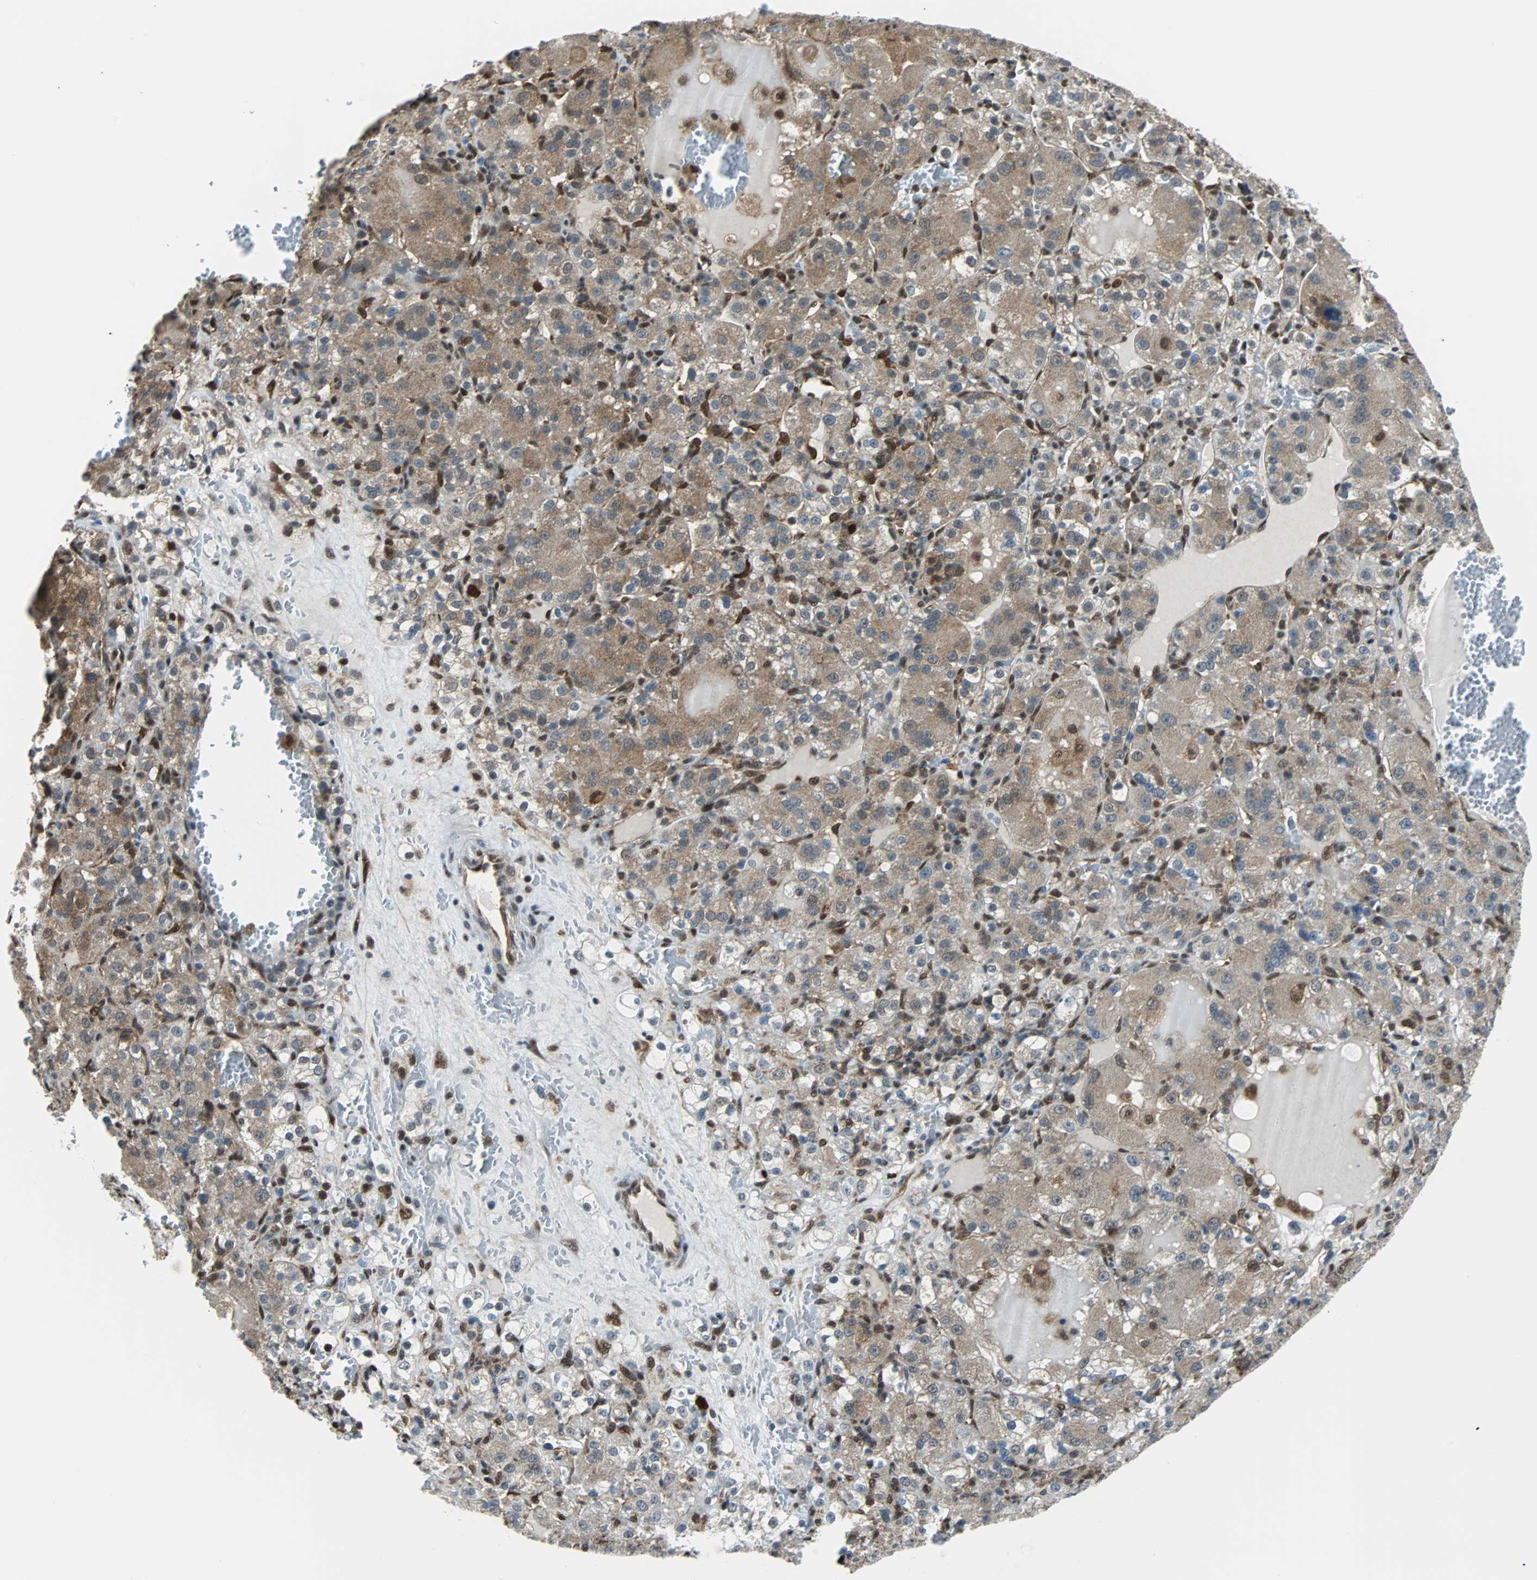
{"staining": {"intensity": "weak", "quantity": "25%-75%", "location": "cytoplasmic/membranous"}, "tissue": "renal cancer", "cell_type": "Tumor cells", "image_type": "cancer", "snomed": [{"axis": "morphology", "description": "Normal tissue, NOS"}, {"axis": "morphology", "description": "Adenocarcinoma, NOS"}, {"axis": "topography", "description": "Kidney"}], "caption": "Protein analysis of renal cancer tissue reveals weak cytoplasmic/membranous positivity in approximately 25%-75% of tumor cells. (brown staining indicates protein expression, while blue staining denotes nuclei).", "gene": "VCP", "patient": {"sex": "male", "age": 61}}